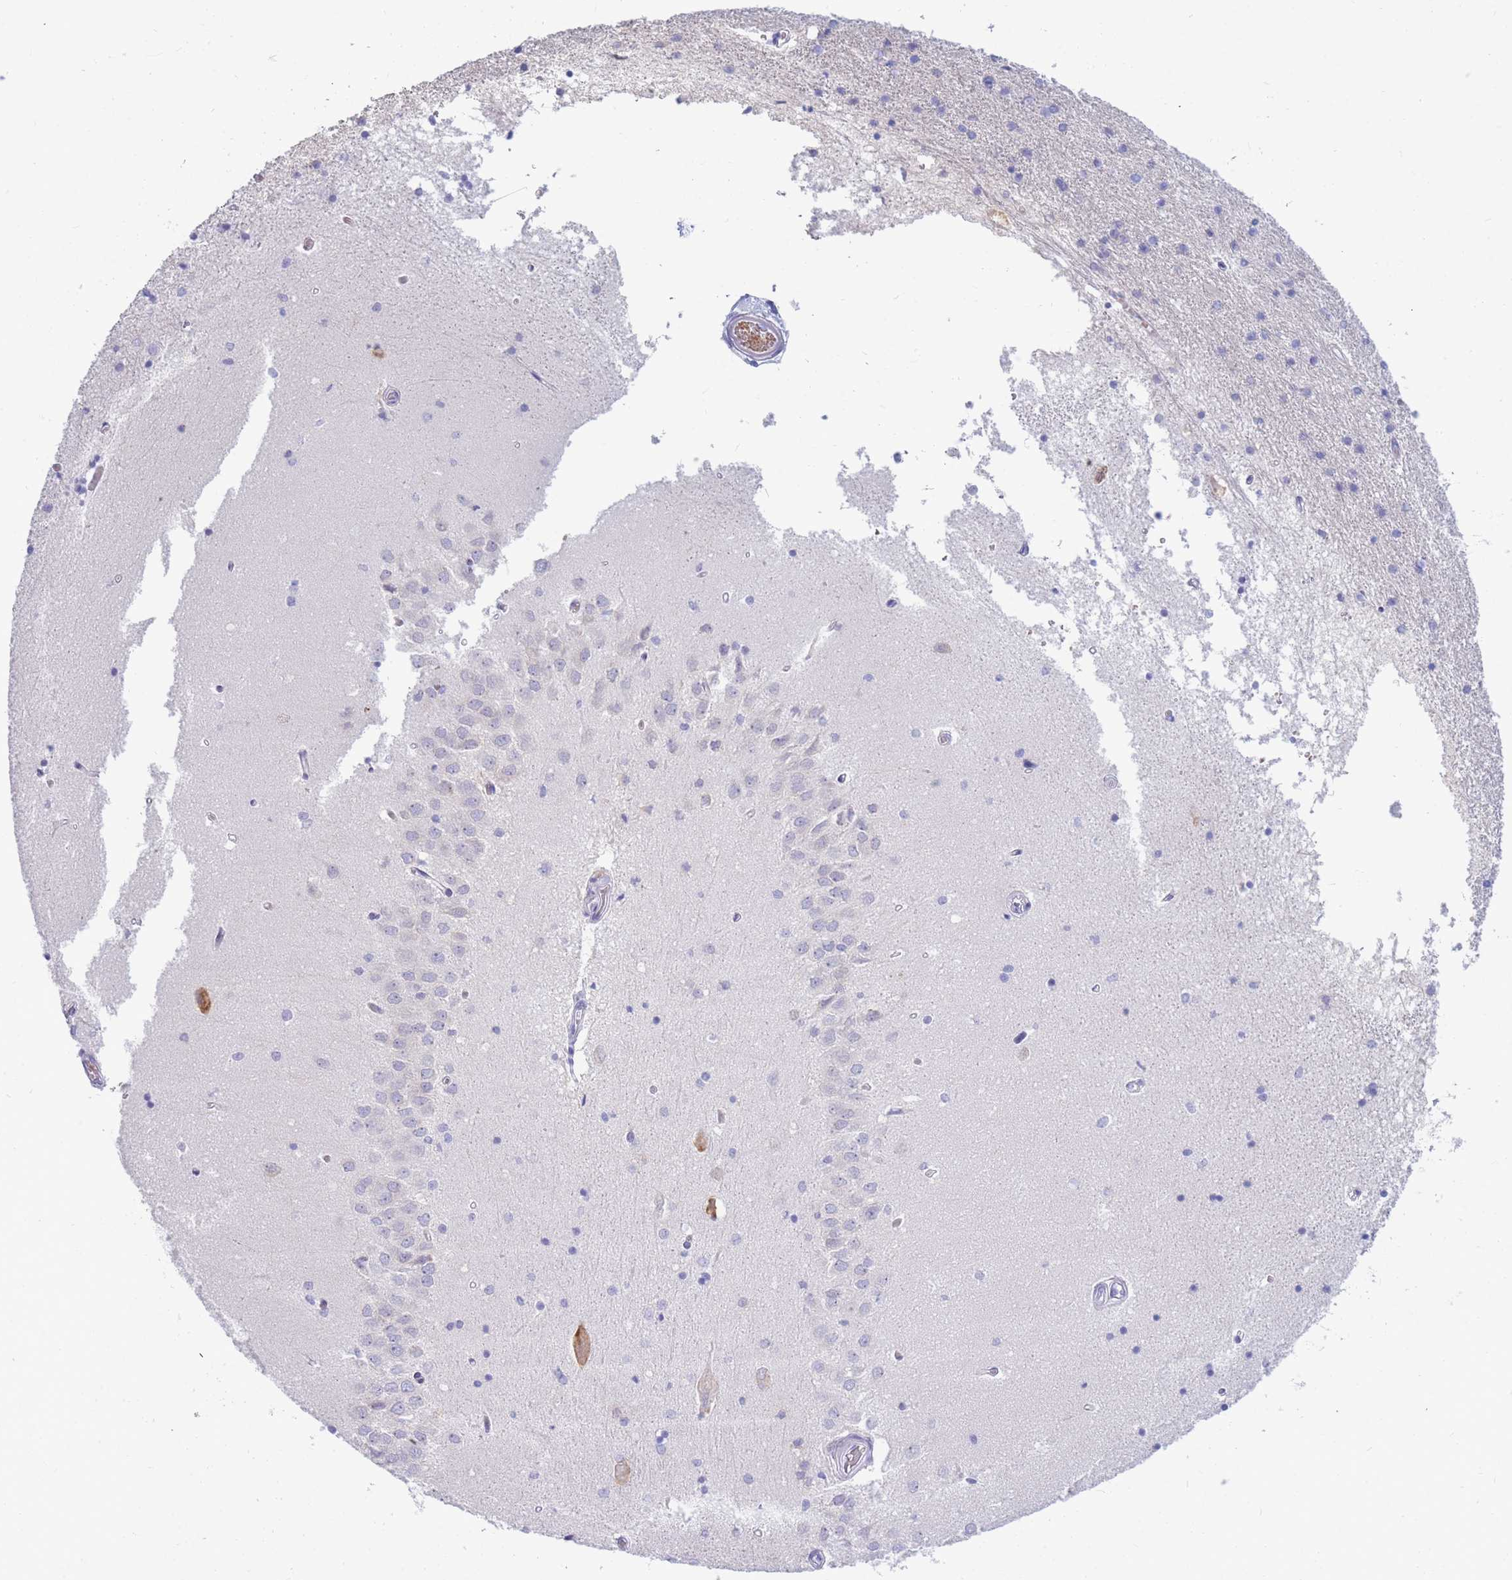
{"staining": {"intensity": "negative", "quantity": "none", "location": "none"}, "tissue": "hippocampus", "cell_type": "Glial cells", "image_type": "normal", "snomed": [{"axis": "morphology", "description": "Normal tissue, NOS"}, {"axis": "topography", "description": "Hippocampus"}], "caption": "This photomicrograph is of normal hippocampus stained with IHC to label a protein in brown with the nuclei are counter-stained blue. There is no staining in glial cells. The staining was performed using DAB to visualize the protein expression in brown, while the nuclei were stained in blue with hematoxylin (Magnification: 20x).", "gene": "TPSAB1", "patient": {"sex": "male", "age": 45}}